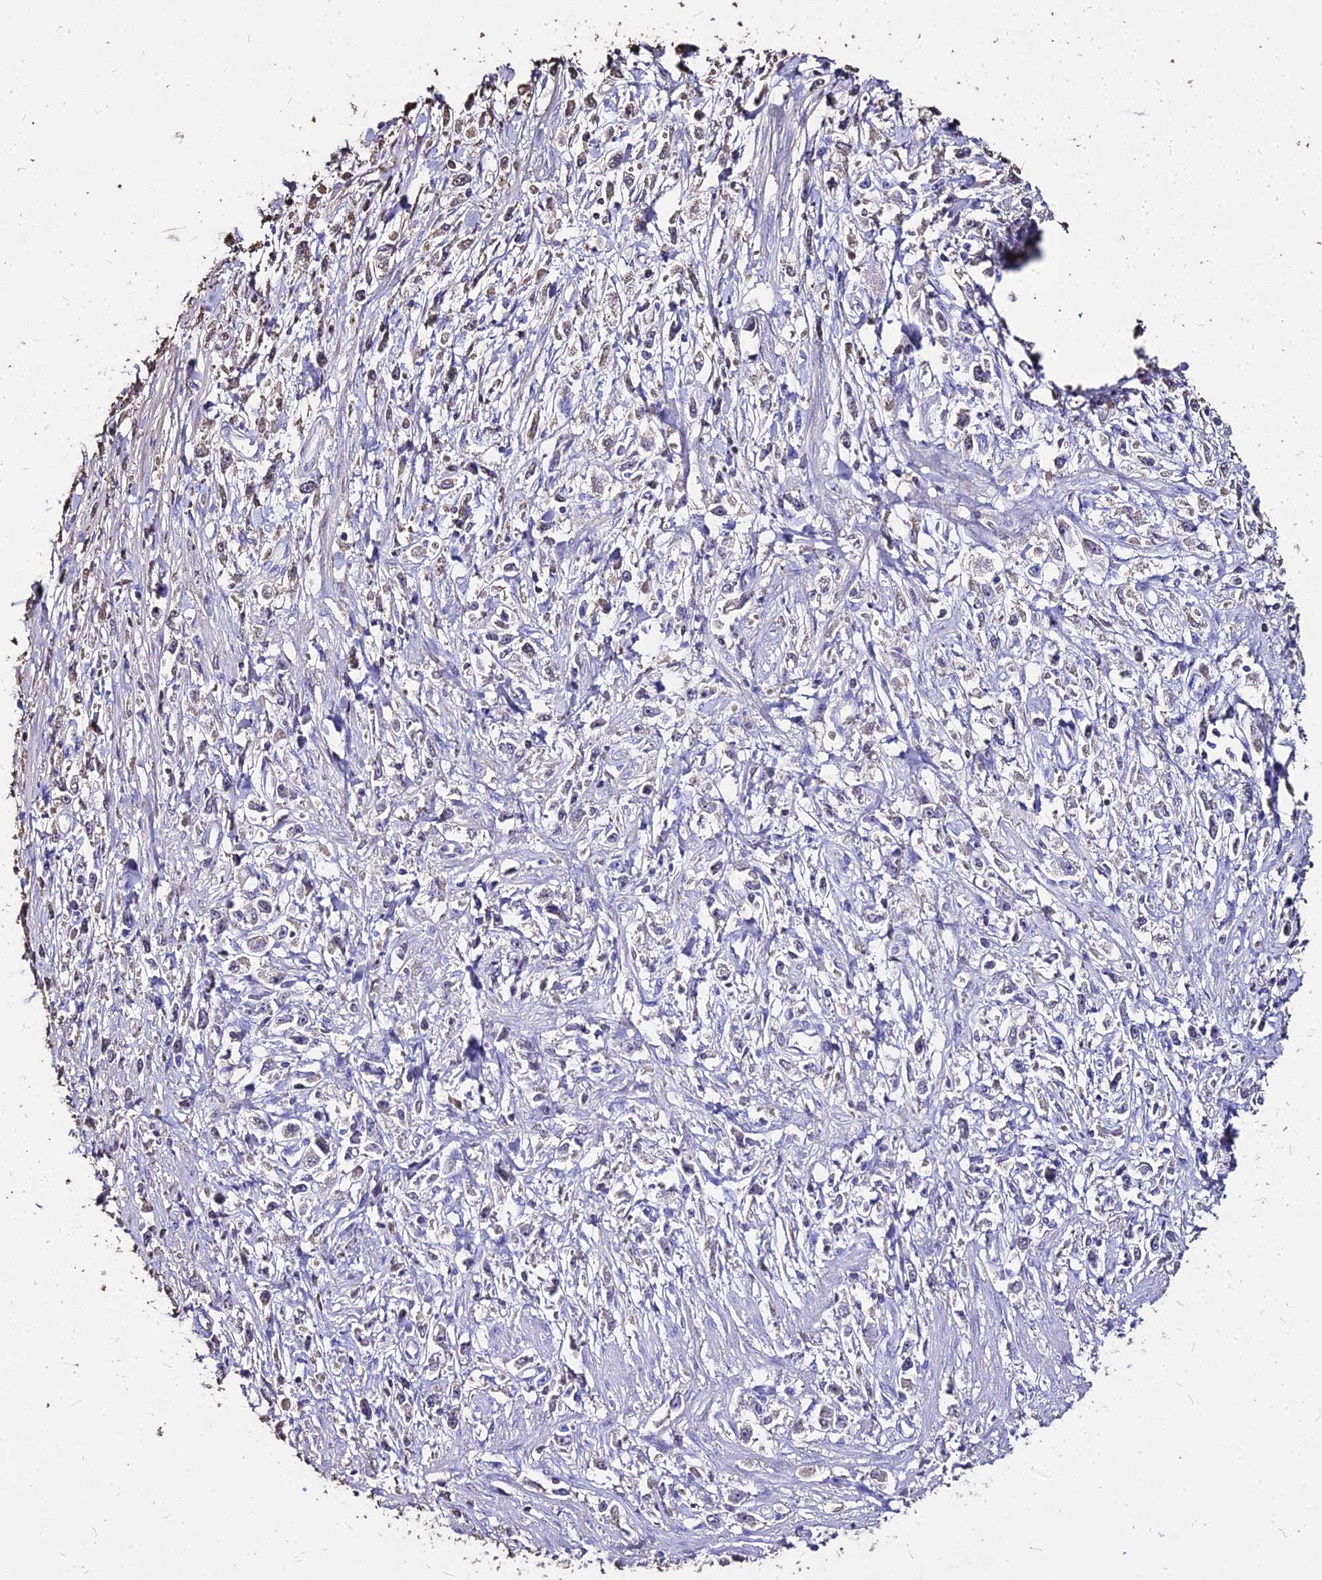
{"staining": {"intensity": "weak", "quantity": "<25%", "location": "cytoplasmic/membranous"}, "tissue": "stomach cancer", "cell_type": "Tumor cells", "image_type": "cancer", "snomed": [{"axis": "morphology", "description": "Adenocarcinoma, NOS"}, {"axis": "topography", "description": "Stomach"}], "caption": "Stomach adenocarcinoma was stained to show a protein in brown. There is no significant expression in tumor cells.", "gene": "NME5", "patient": {"sex": "female", "age": 59}}